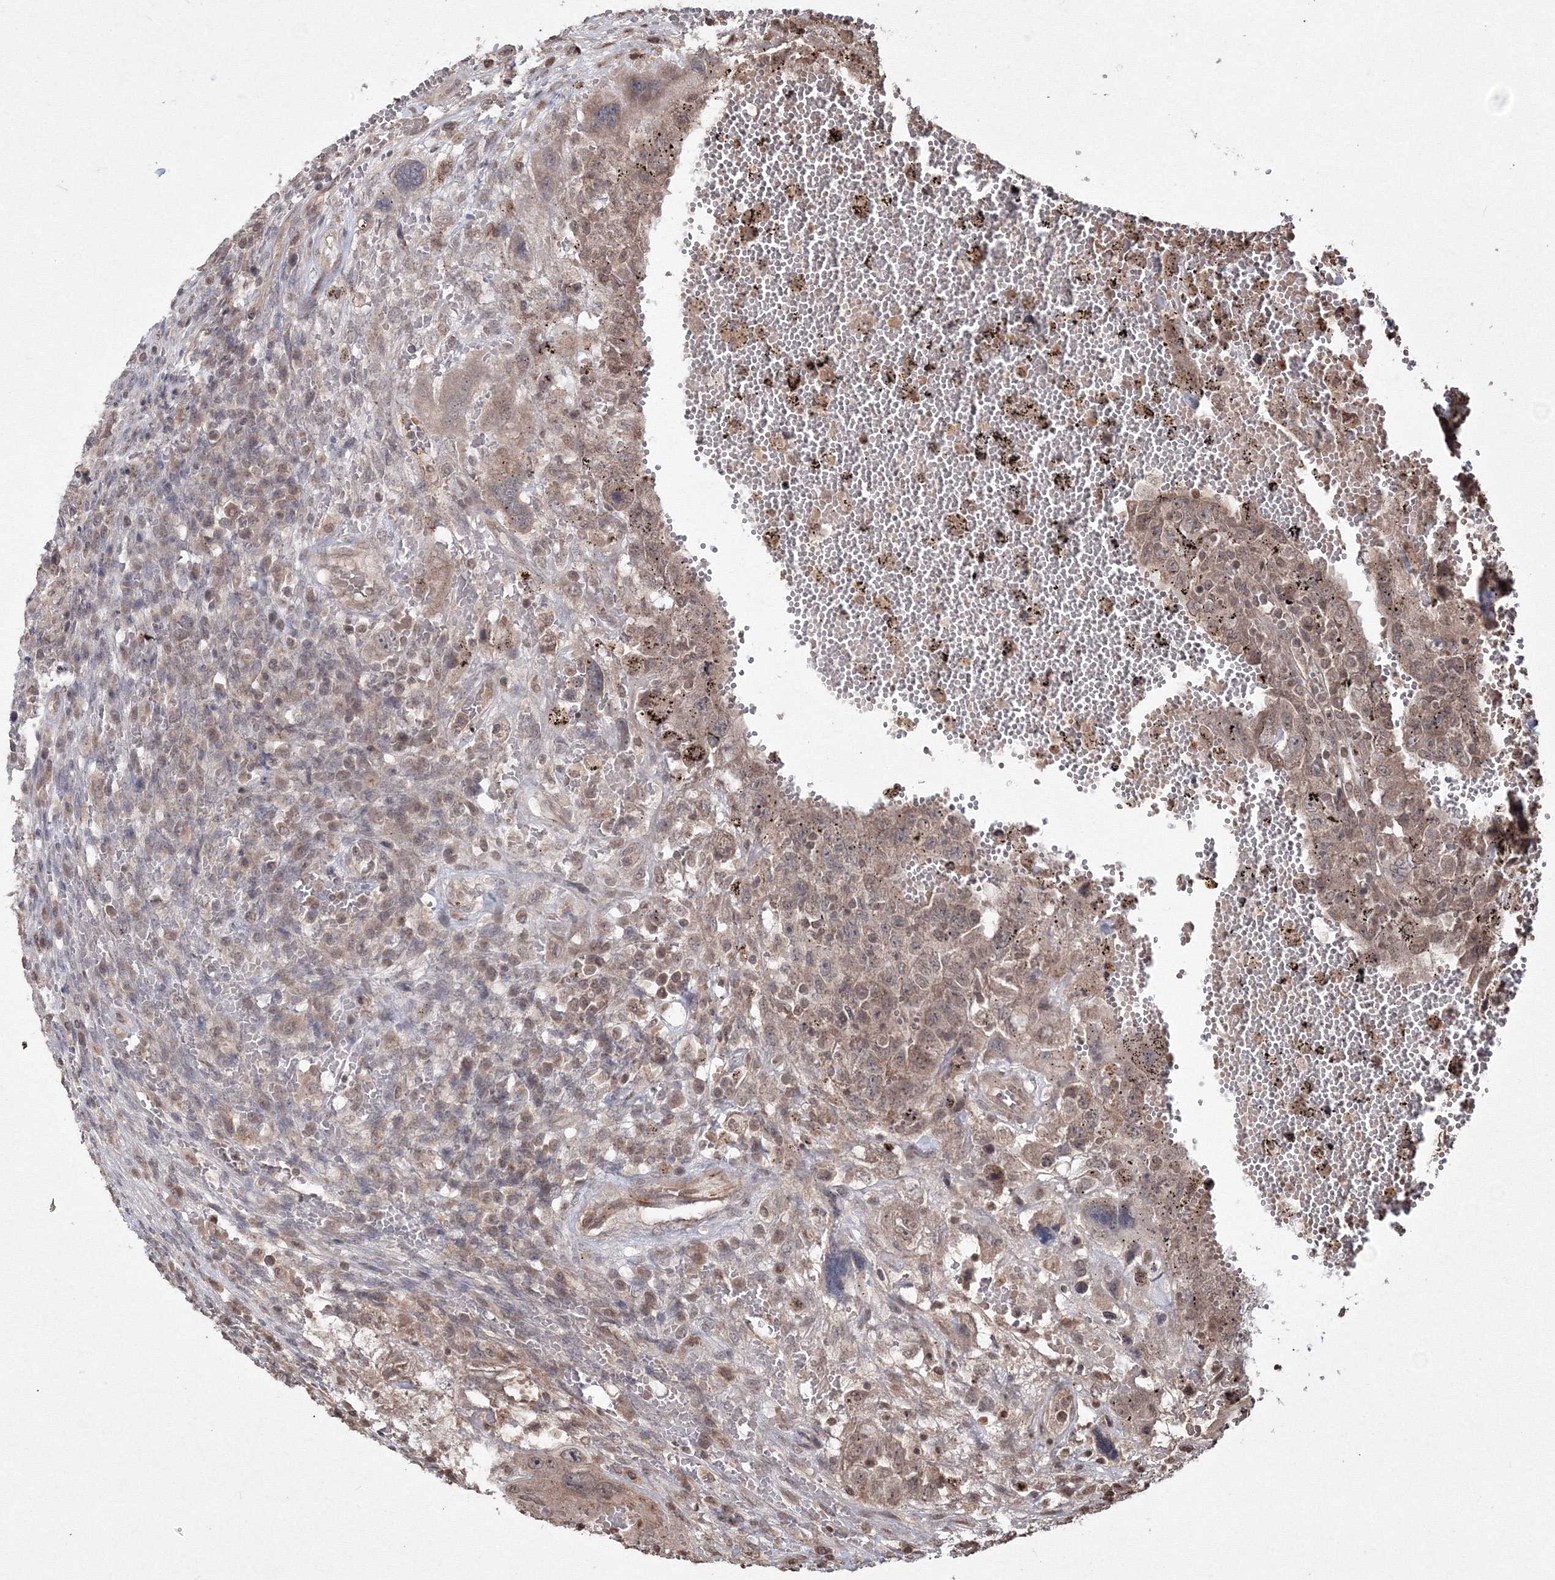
{"staining": {"intensity": "weak", "quantity": ">75%", "location": "cytoplasmic/membranous,nuclear"}, "tissue": "testis cancer", "cell_type": "Tumor cells", "image_type": "cancer", "snomed": [{"axis": "morphology", "description": "Carcinoma, Embryonal, NOS"}, {"axis": "topography", "description": "Testis"}], "caption": "This micrograph demonstrates embryonal carcinoma (testis) stained with immunohistochemistry to label a protein in brown. The cytoplasmic/membranous and nuclear of tumor cells show weak positivity for the protein. Nuclei are counter-stained blue.", "gene": "PEX13", "patient": {"sex": "male", "age": 26}}